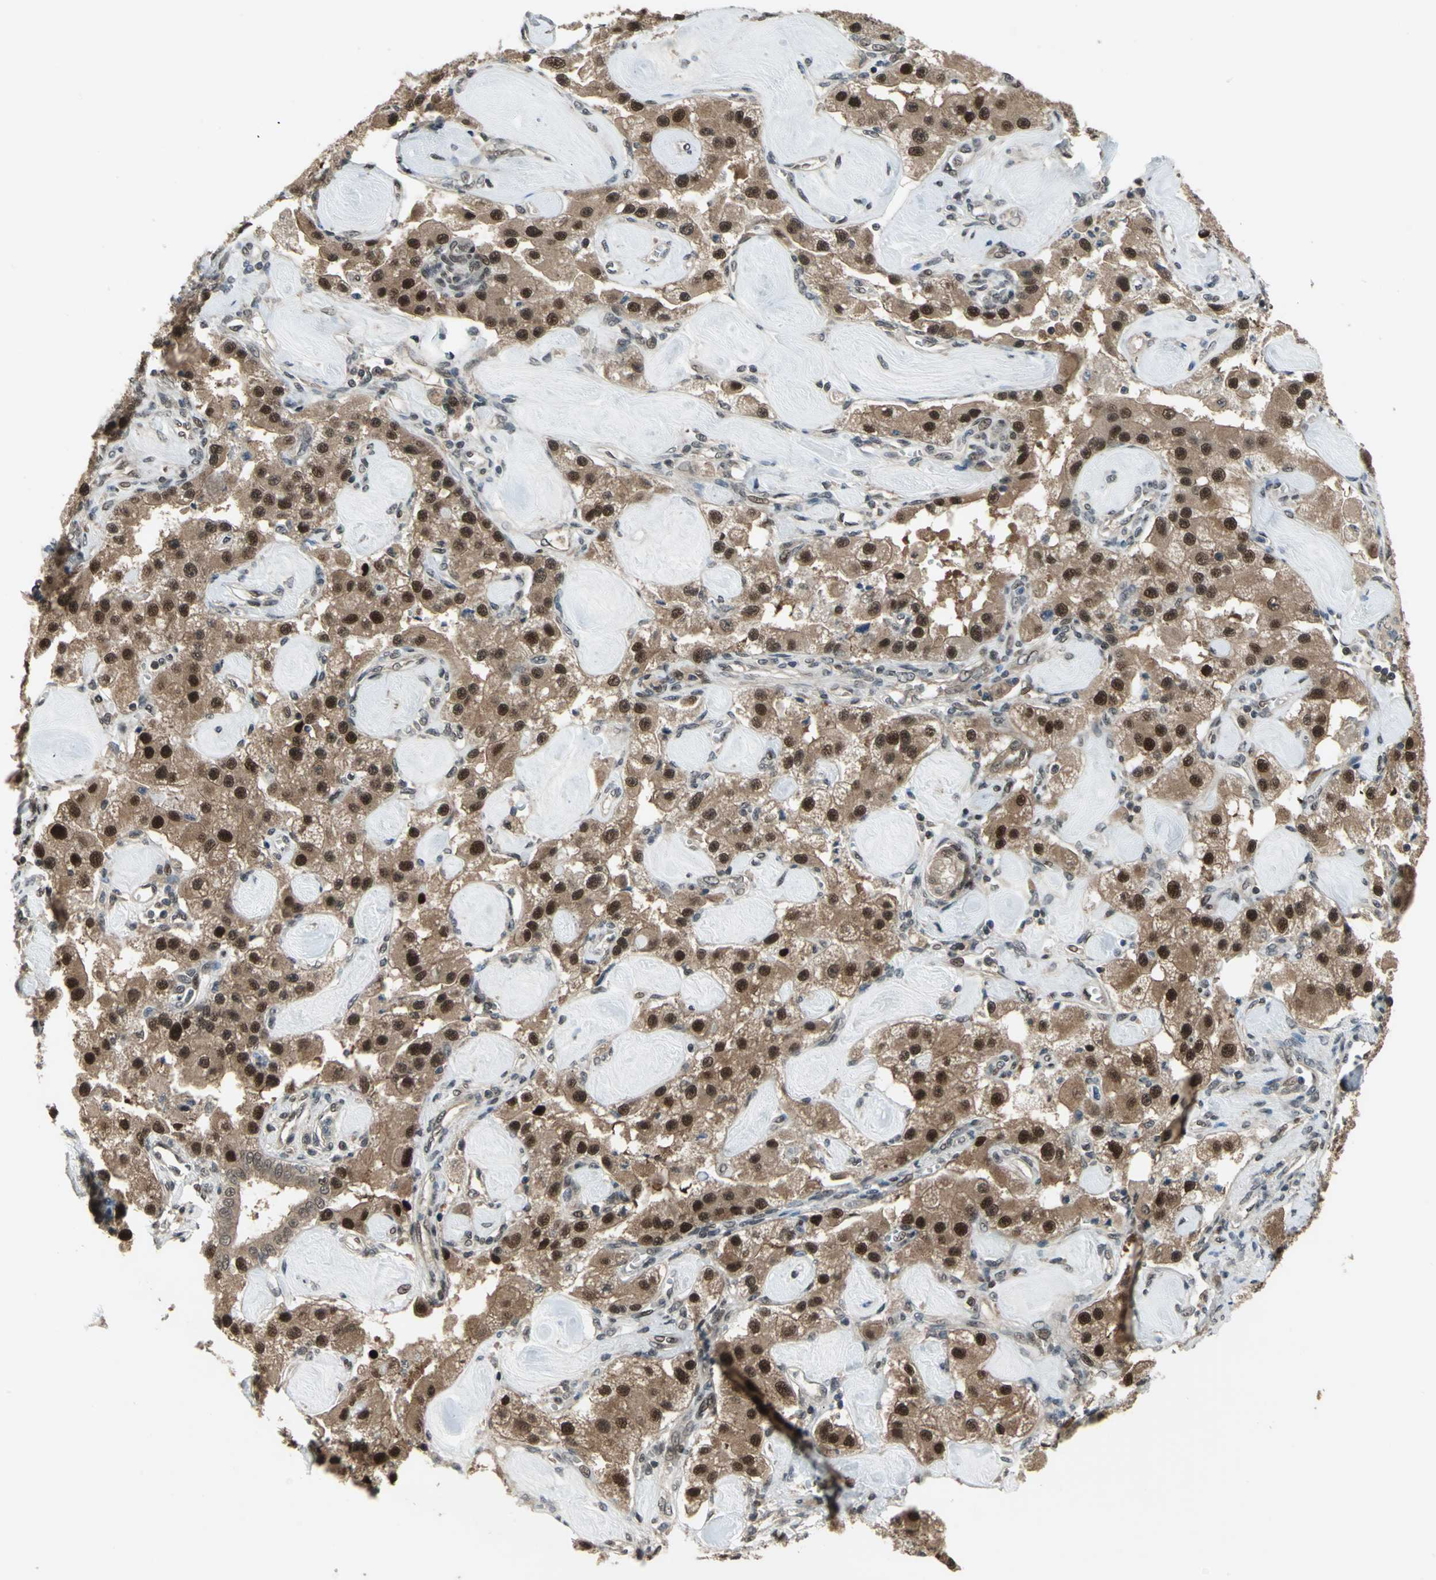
{"staining": {"intensity": "strong", "quantity": ">75%", "location": "cytoplasmic/membranous,nuclear"}, "tissue": "carcinoid", "cell_type": "Tumor cells", "image_type": "cancer", "snomed": [{"axis": "morphology", "description": "Carcinoid, malignant, NOS"}, {"axis": "topography", "description": "Pancreas"}], "caption": "An immunohistochemistry (IHC) photomicrograph of tumor tissue is shown. Protein staining in brown highlights strong cytoplasmic/membranous and nuclear positivity in carcinoid within tumor cells.", "gene": "COPS5", "patient": {"sex": "male", "age": 41}}